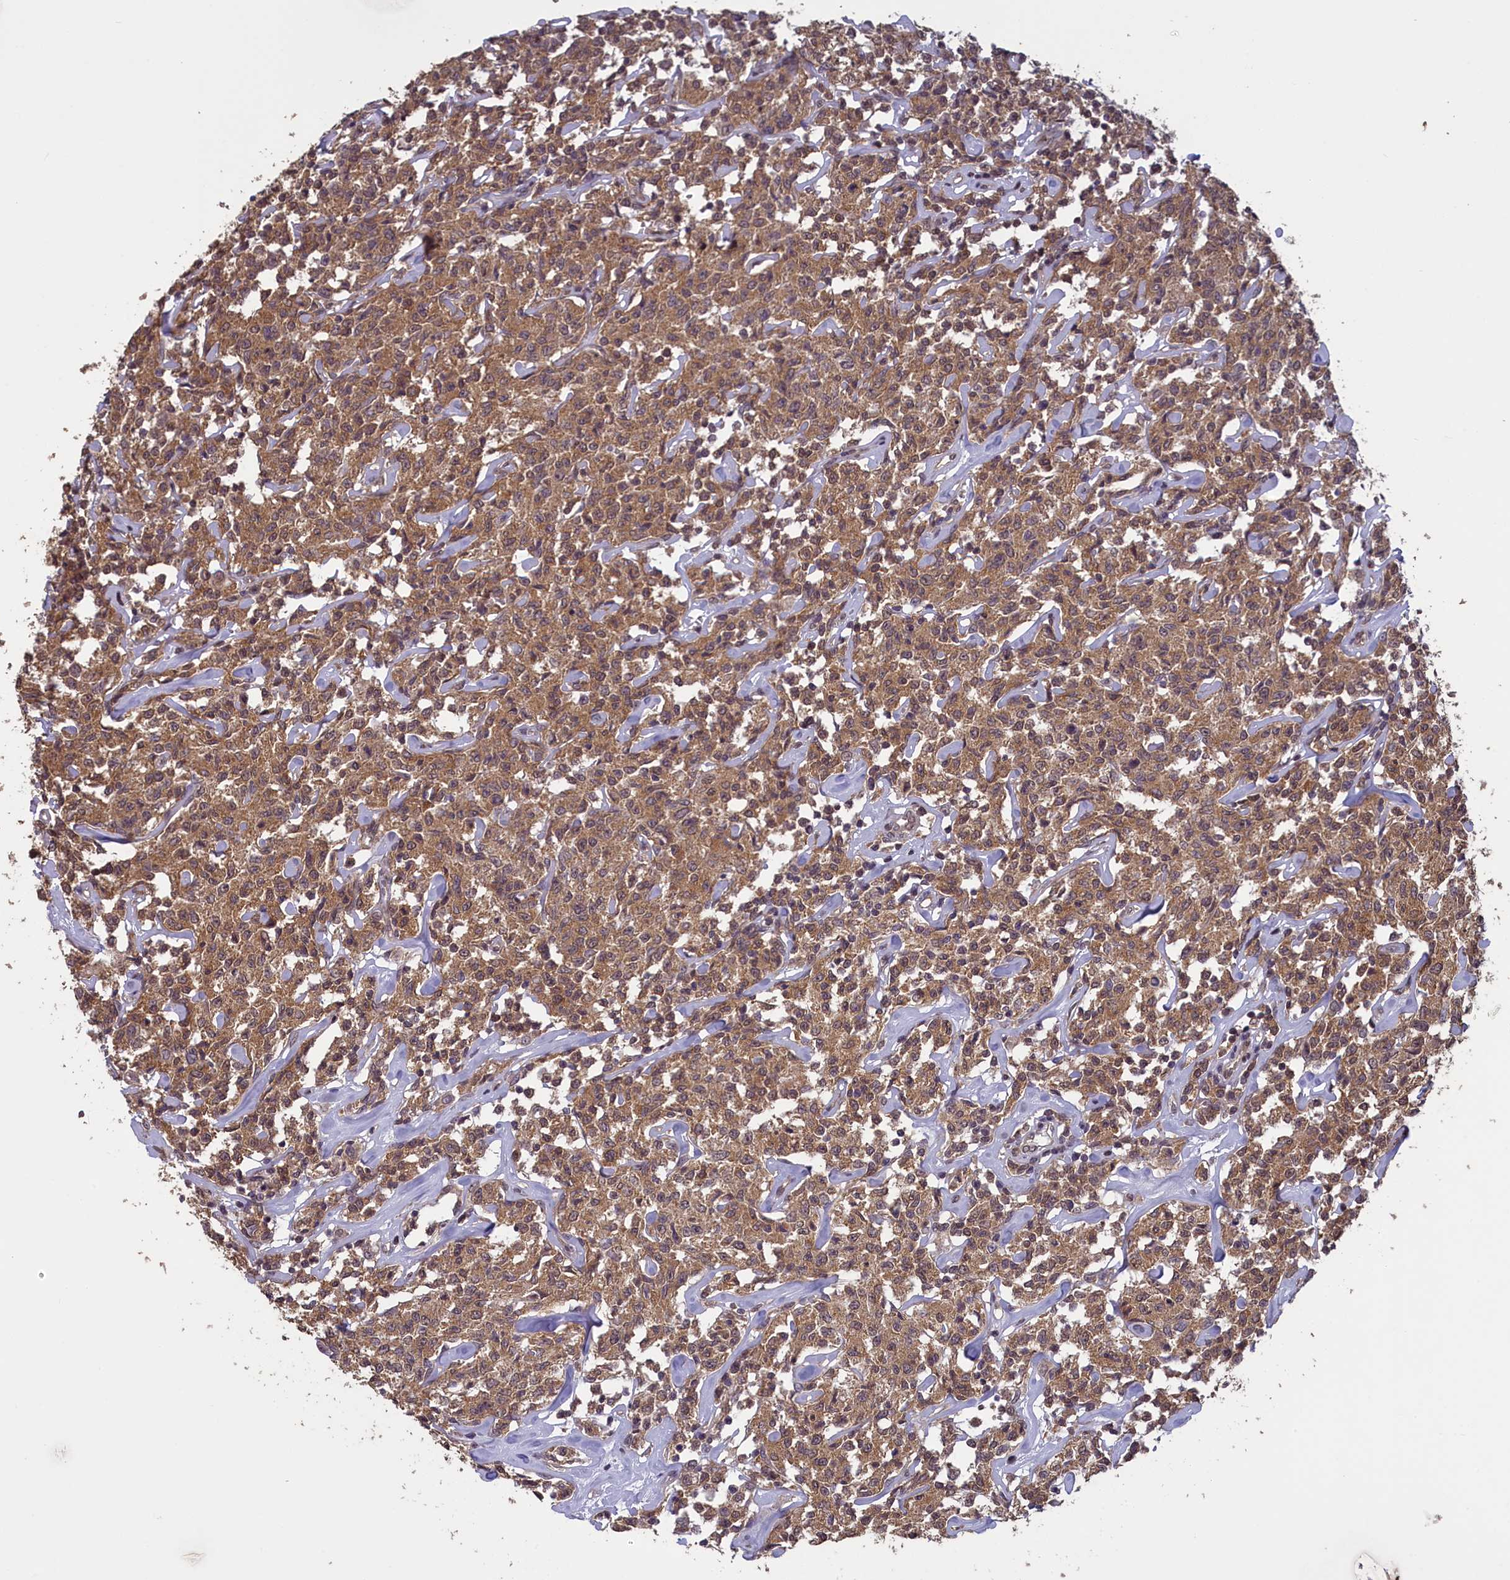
{"staining": {"intensity": "moderate", "quantity": ">75%", "location": "cytoplasmic/membranous"}, "tissue": "lymphoma", "cell_type": "Tumor cells", "image_type": "cancer", "snomed": [{"axis": "morphology", "description": "Malignant lymphoma, non-Hodgkin's type, Low grade"}, {"axis": "topography", "description": "Small intestine"}], "caption": "Lymphoma stained for a protein displays moderate cytoplasmic/membranous positivity in tumor cells. (IHC, brightfield microscopy, high magnification).", "gene": "NUBP1", "patient": {"sex": "female", "age": 59}}